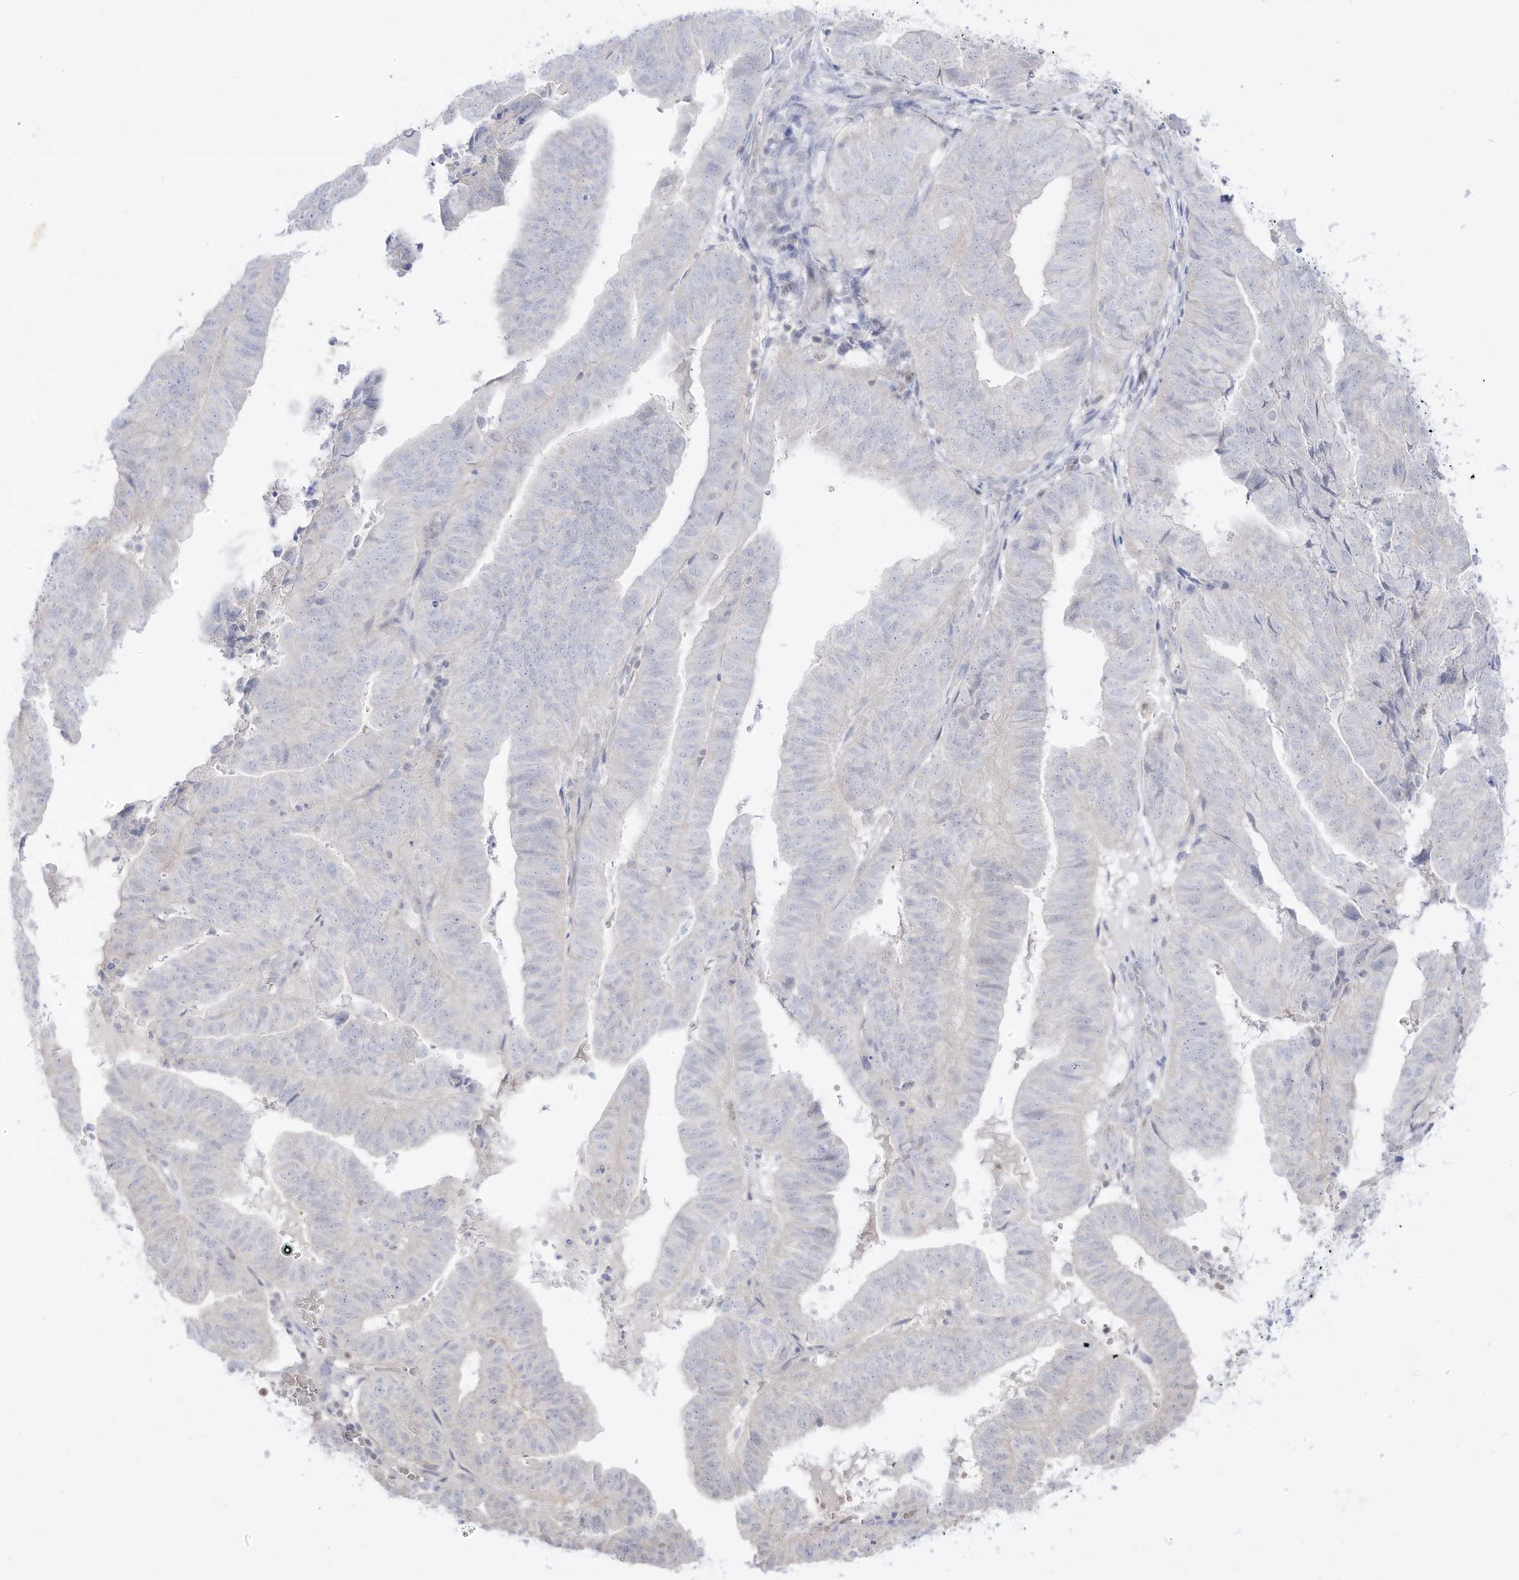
{"staining": {"intensity": "negative", "quantity": "none", "location": "none"}, "tissue": "endometrial cancer", "cell_type": "Tumor cells", "image_type": "cancer", "snomed": [{"axis": "morphology", "description": "Adenocarcinoma, NOS"}, {"axis": "topography", "description": "Uterus"}], "caption": "Tumor cells show no significant staining in adenocarcinoma (endometrial). (Brightfield microscopy of DAB (3,3'-diaminobenzidine) immunohistochemistry (IHC) at high magnification).", "gene": "DMKN", "patient": {"sex": "female", "age": 77}}